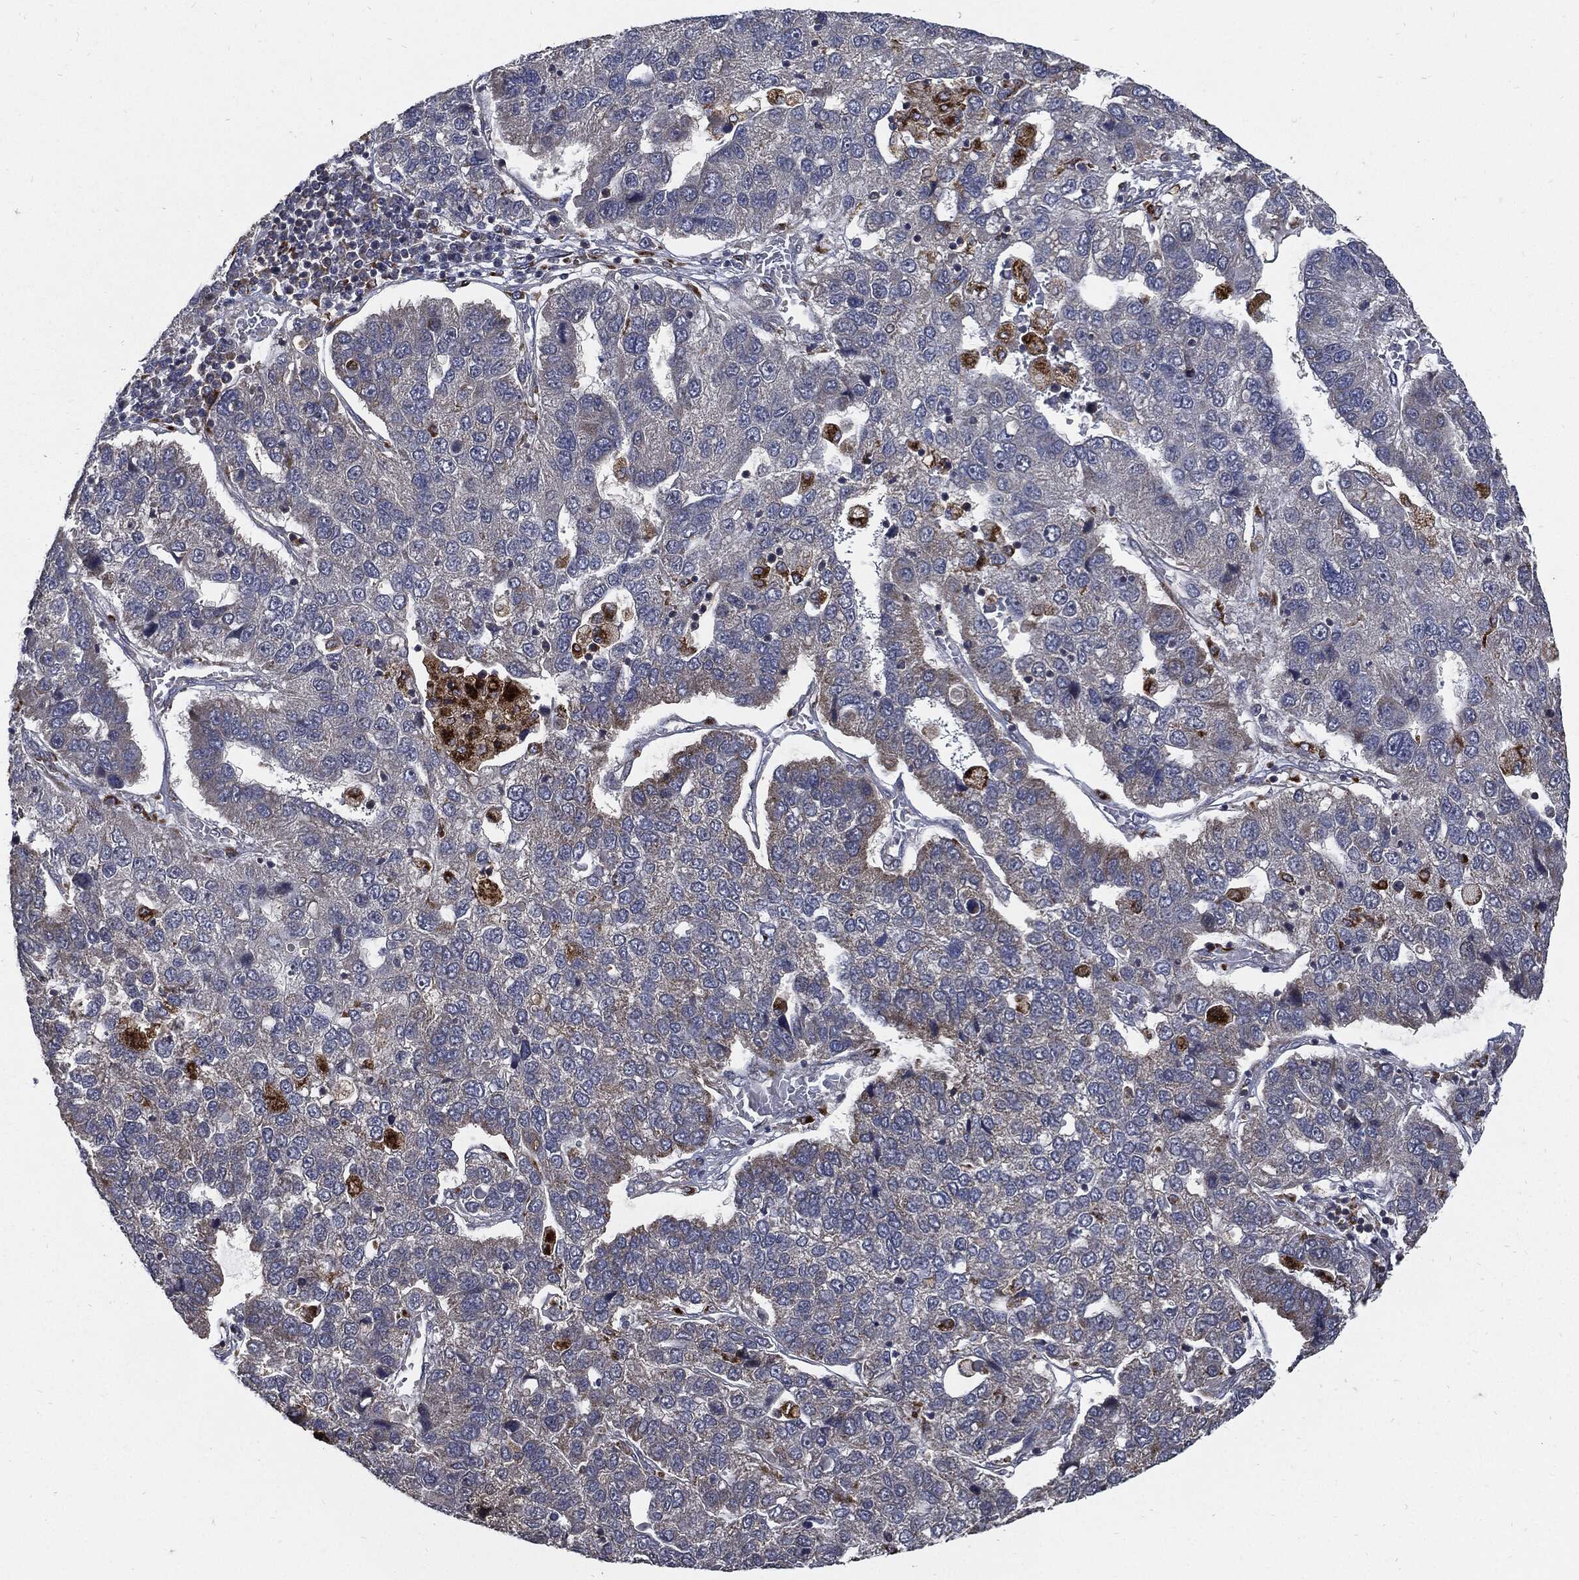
{"staining": {"intensity": "negative", "quantity": "none", "location": "none"}, "tissue": "pancreatic cancer", "cell_type": "Tumor cells", "image_type": "cancer", "snomed": [{"axis": "morphology", "description": "Adenocarcinoma, NOS"}, {"axis": "topography", "description": "Pancreas"}], "caption": "DAB immunohistochemical staining of human pancreatic adenocarcinoma demonstrates no significant positivity in tumor cells. (DAB (3,3'-diaminobenzidine) IHC, high magnification).", "gene": "SLC31A2", "patient": {"sex": "female", "age": 61}}